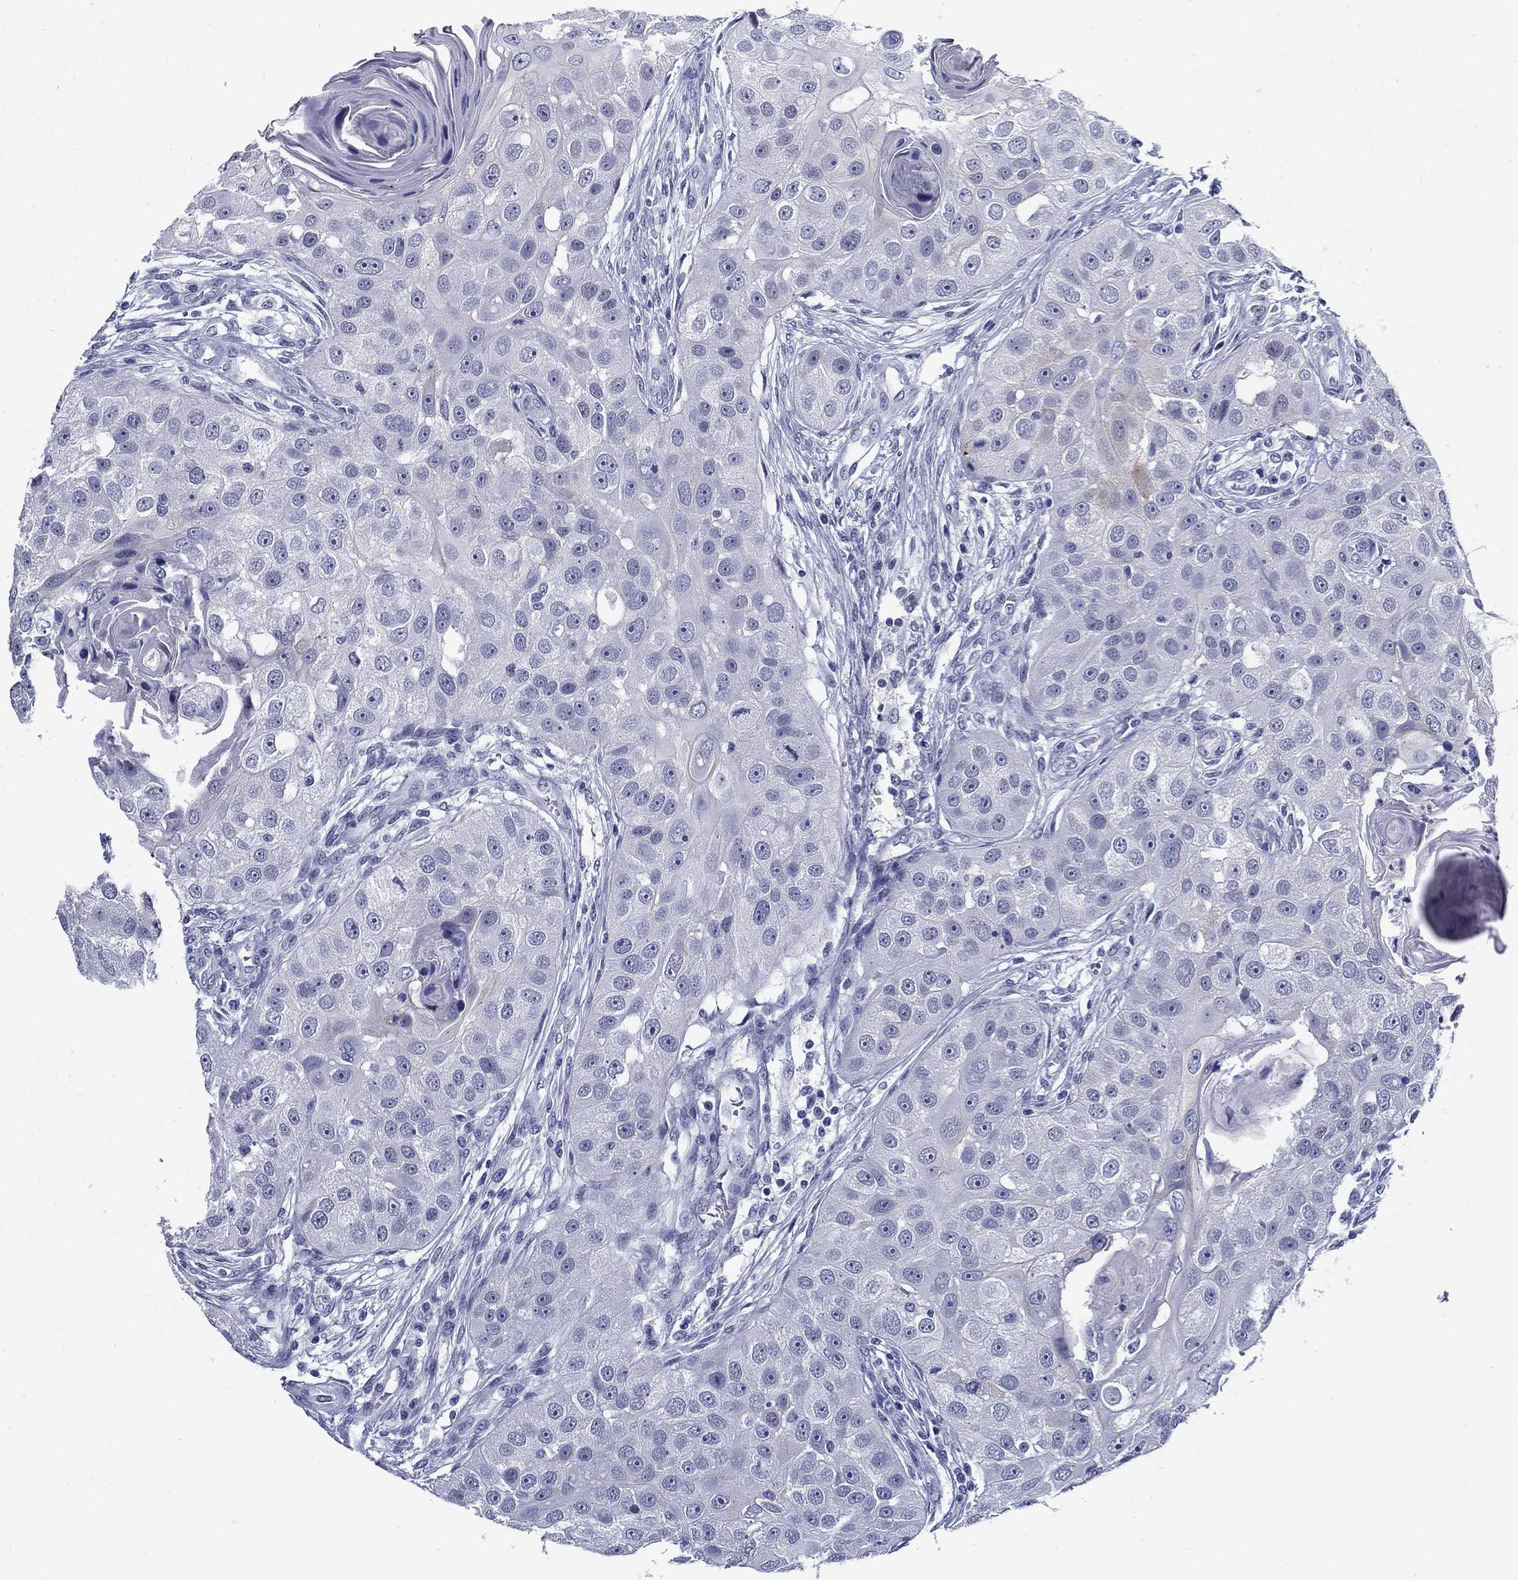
{"staining": {"intensity": "negative", "quantity": "none", "location": "none"}, "tissue": "head and neck cancer", "cell_type": "Tumor cells", "image_type": "cancer", "snomed": [{"axis": "morphology", "description": "Normal tissue, NOS"}, {"axis": "morphology", "description": "Squamous cell carcinoma, NOS"}, {"axis": "topography", "description": "Skeletal muscle"}, {"axis": "topography", "description": "Head-Neck"}], "caption": "Head and neck cancer (squamous cell carcinoma) was stained to show a protein in brown. There is no significant staining in tumor cells. (DAB IHC with hematoxylin counter stain).", "gene": "C4orf19", "patient": {"sex": "male", "age": 51}}